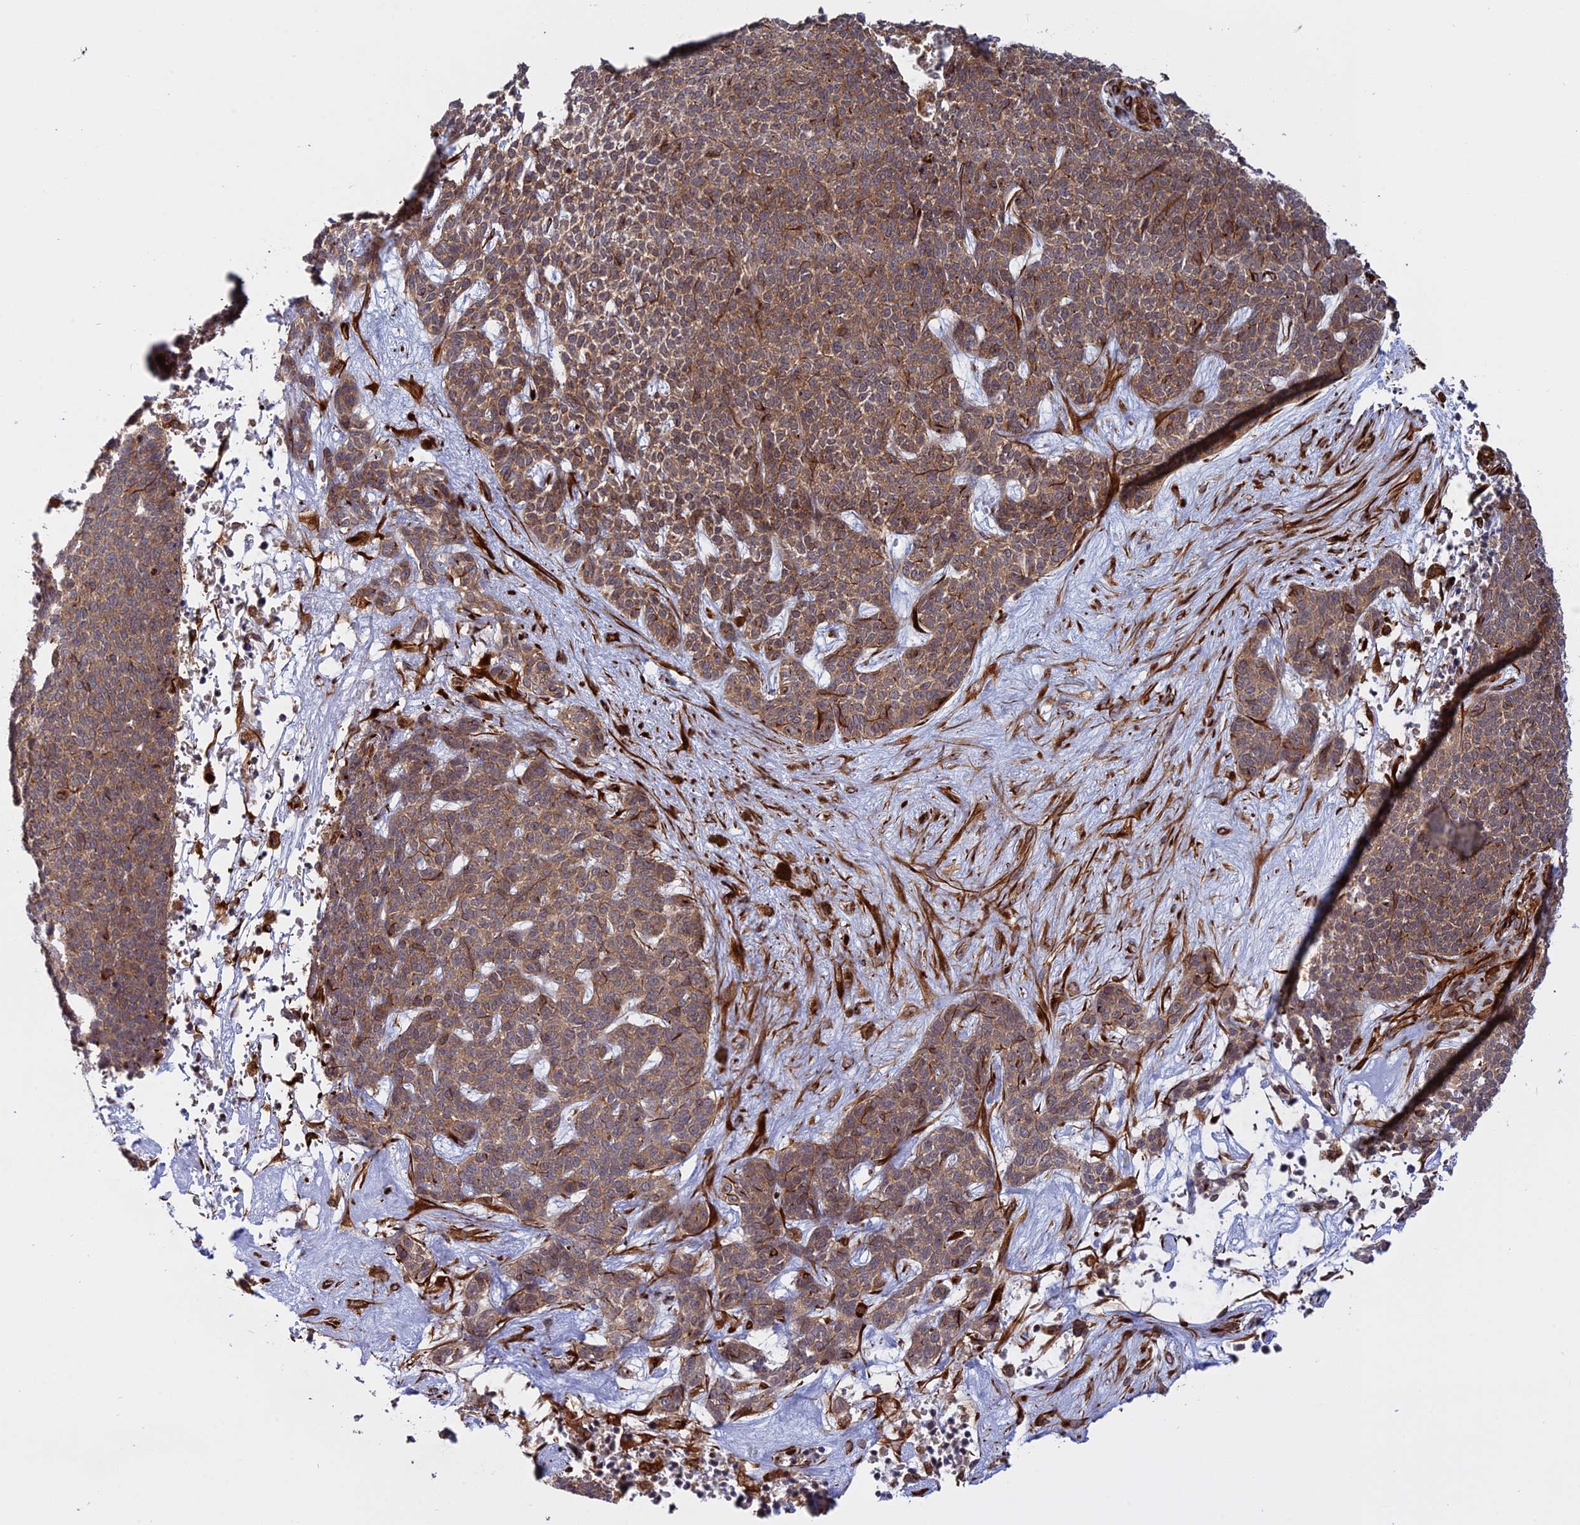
{"staining": {"intensity": "moderate", "quantity": ">75%", "location": "cytoplasmic/membranous"}, "tissue": "skin cancer", "cell_type": "Tumor cells", "image_type": "cancer", "snomed": [{"axis": "morphology", "description": "Basal cell carcinoma"}, {"axis": "topography", "description": "Skin"}], "caption": "Immunohistochemical staining of human skin basal cell carcinoma displays medium levels of moderate cytoplasmic/membranous staining in about >75% of tumor cells.", "gene": "PHLDB3", "patient": {"sex": "female", "age": 84}}